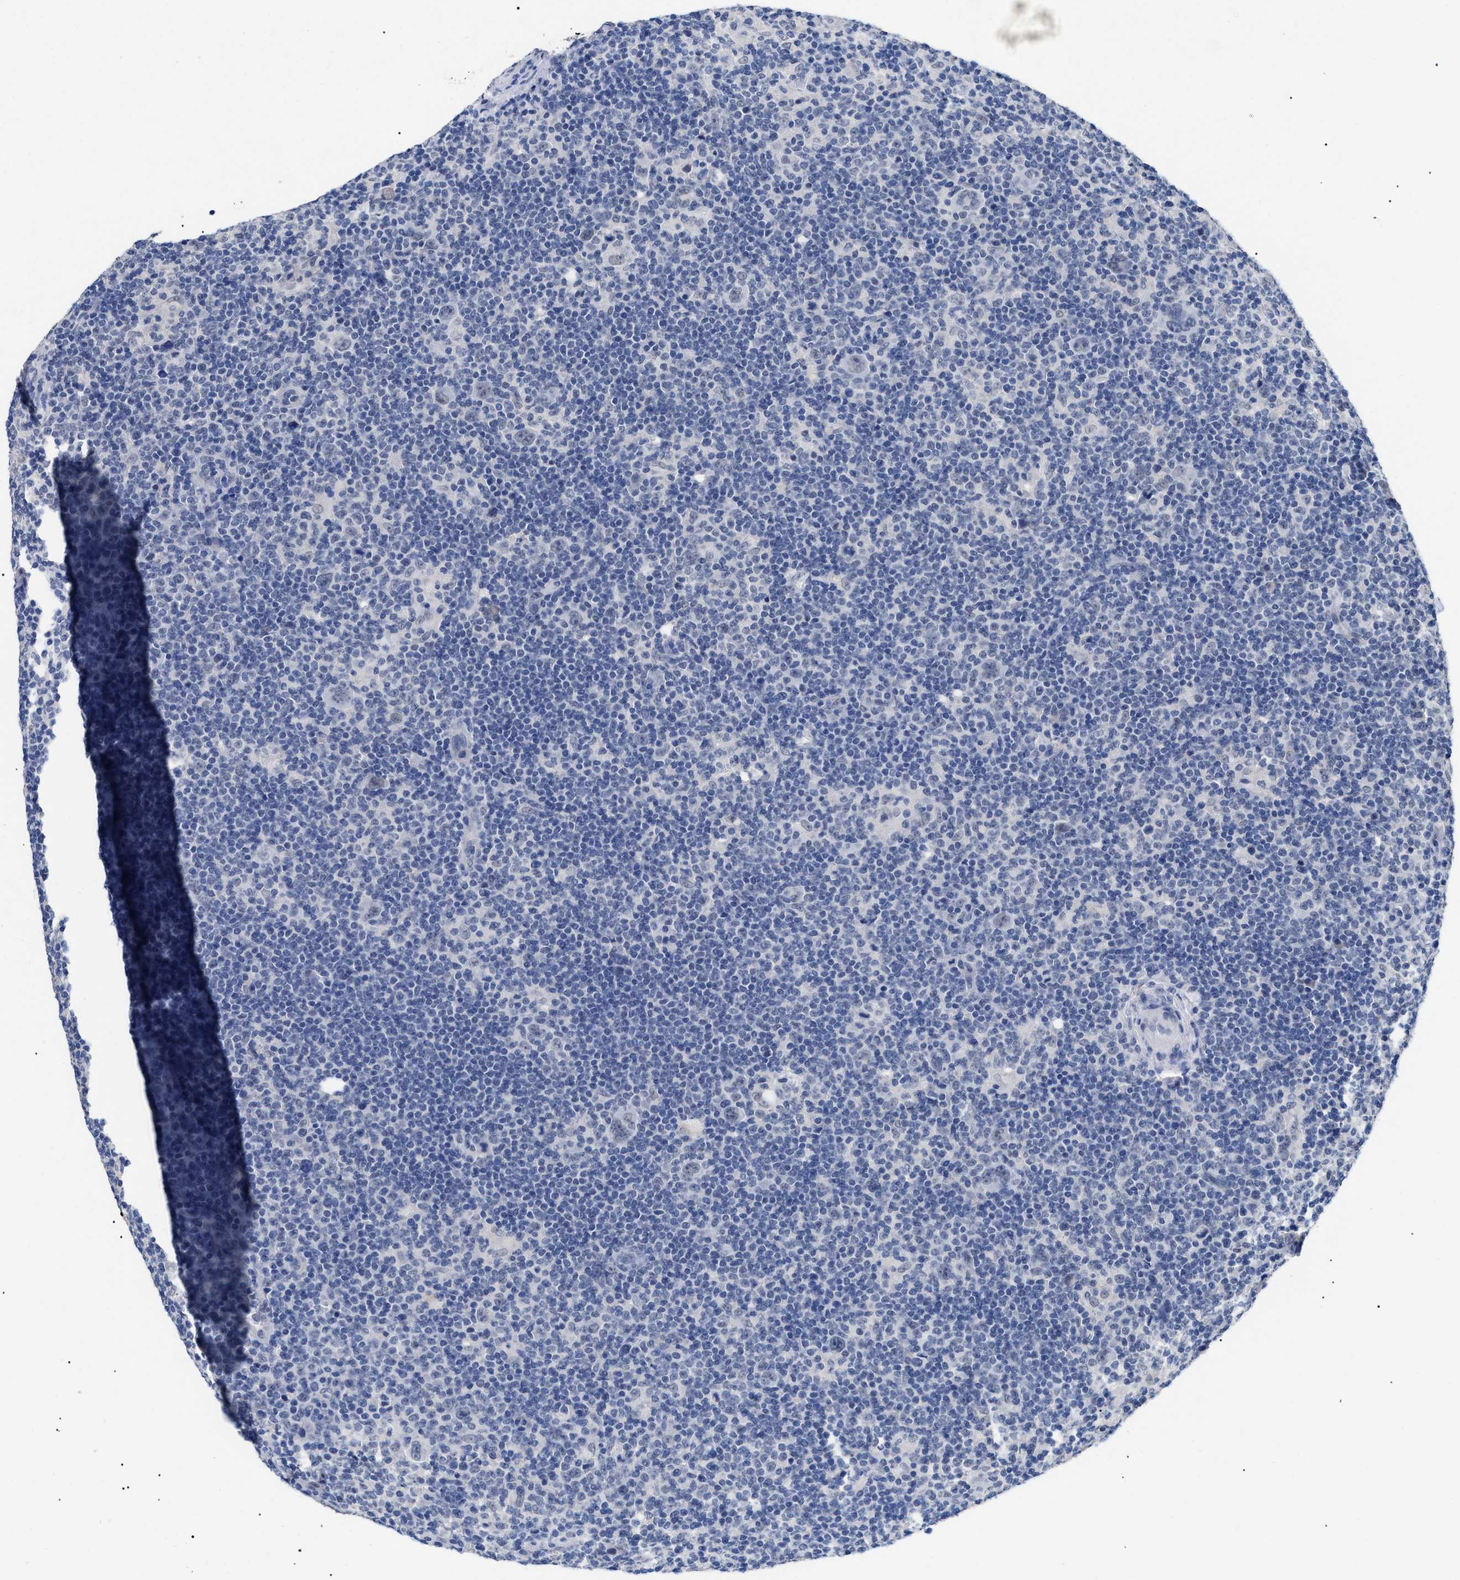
{"staining": {"intensity": "negative", "quantity": "none", "location": "none"}, "tissue": "lymphoma", "cell_type": "Tumor cells", "image_type": "cancer", "snomed": [{"axis": "morphology", "description": "Hodgkin's disease, NOS"}, {"axis": "topography", "description": "Lymph node"}], "caption": "Hodgkin's disease was stained to show a protein in brown. There is no significant staining in tumor cells.", "gene": "PRRT2", "patient": {"sex": "female", "age": 57}}